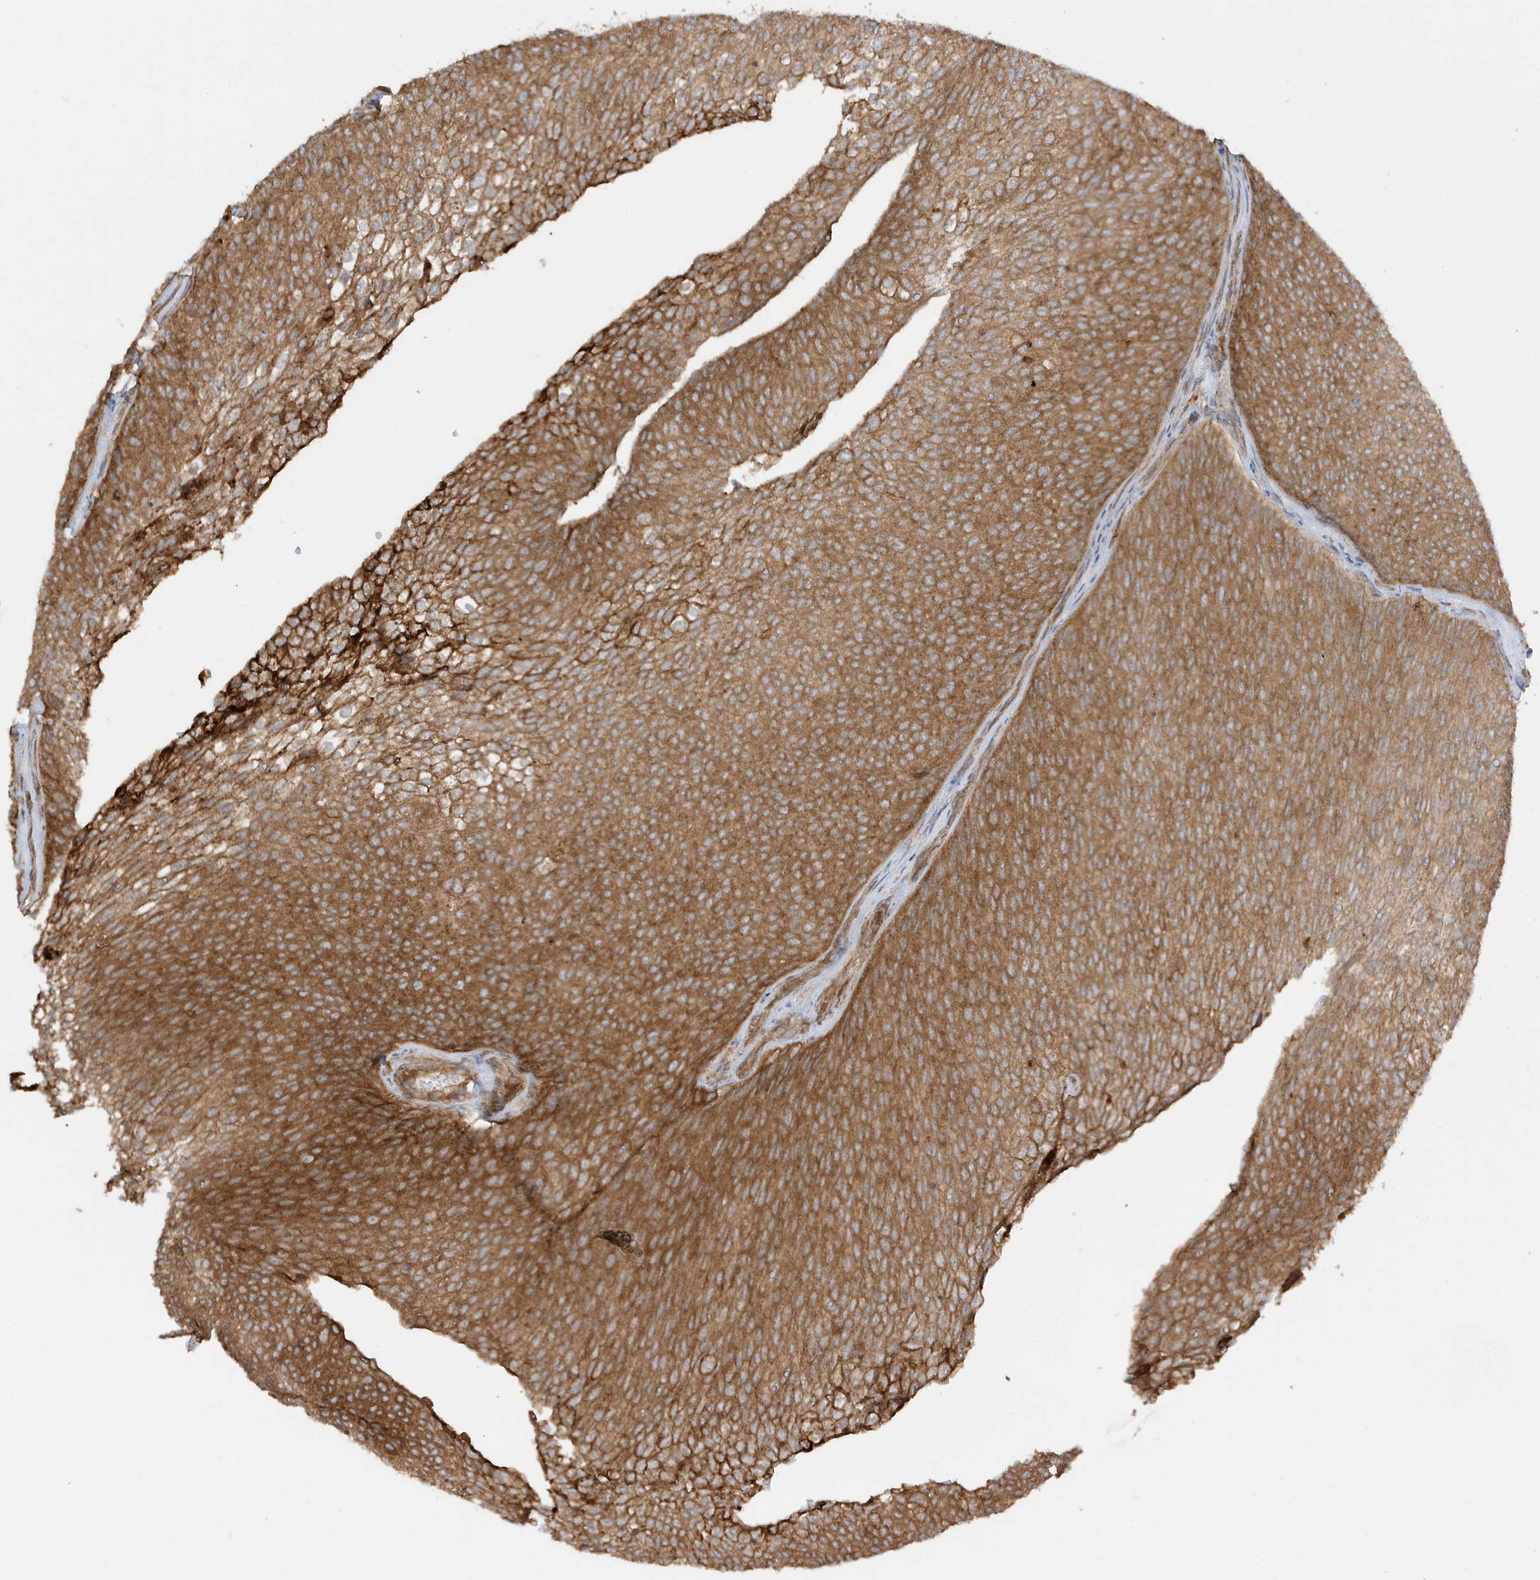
{"staining": {"intensity": "moderate", "quantity": ">75%", "location": "cytoplasmic/membranous"}, "tissue": "urothelial cancer", "cell_type": "Tumor cells", "image_type": "cancer", "snomed": [{"axis": "morphology", "description": "Urothelial carcinoma, Low grade"}, {"axis": "topography", "description": "Urinary bladder"}], "caption": "Urothelial cancer stained with a brown dye demonstrates moderate cytoplasmic/membranous positive positivity in approximately >75% of tumor cells.", "gene": "CDC42EP3", "patient": {"sex": "female", "age": 79}}